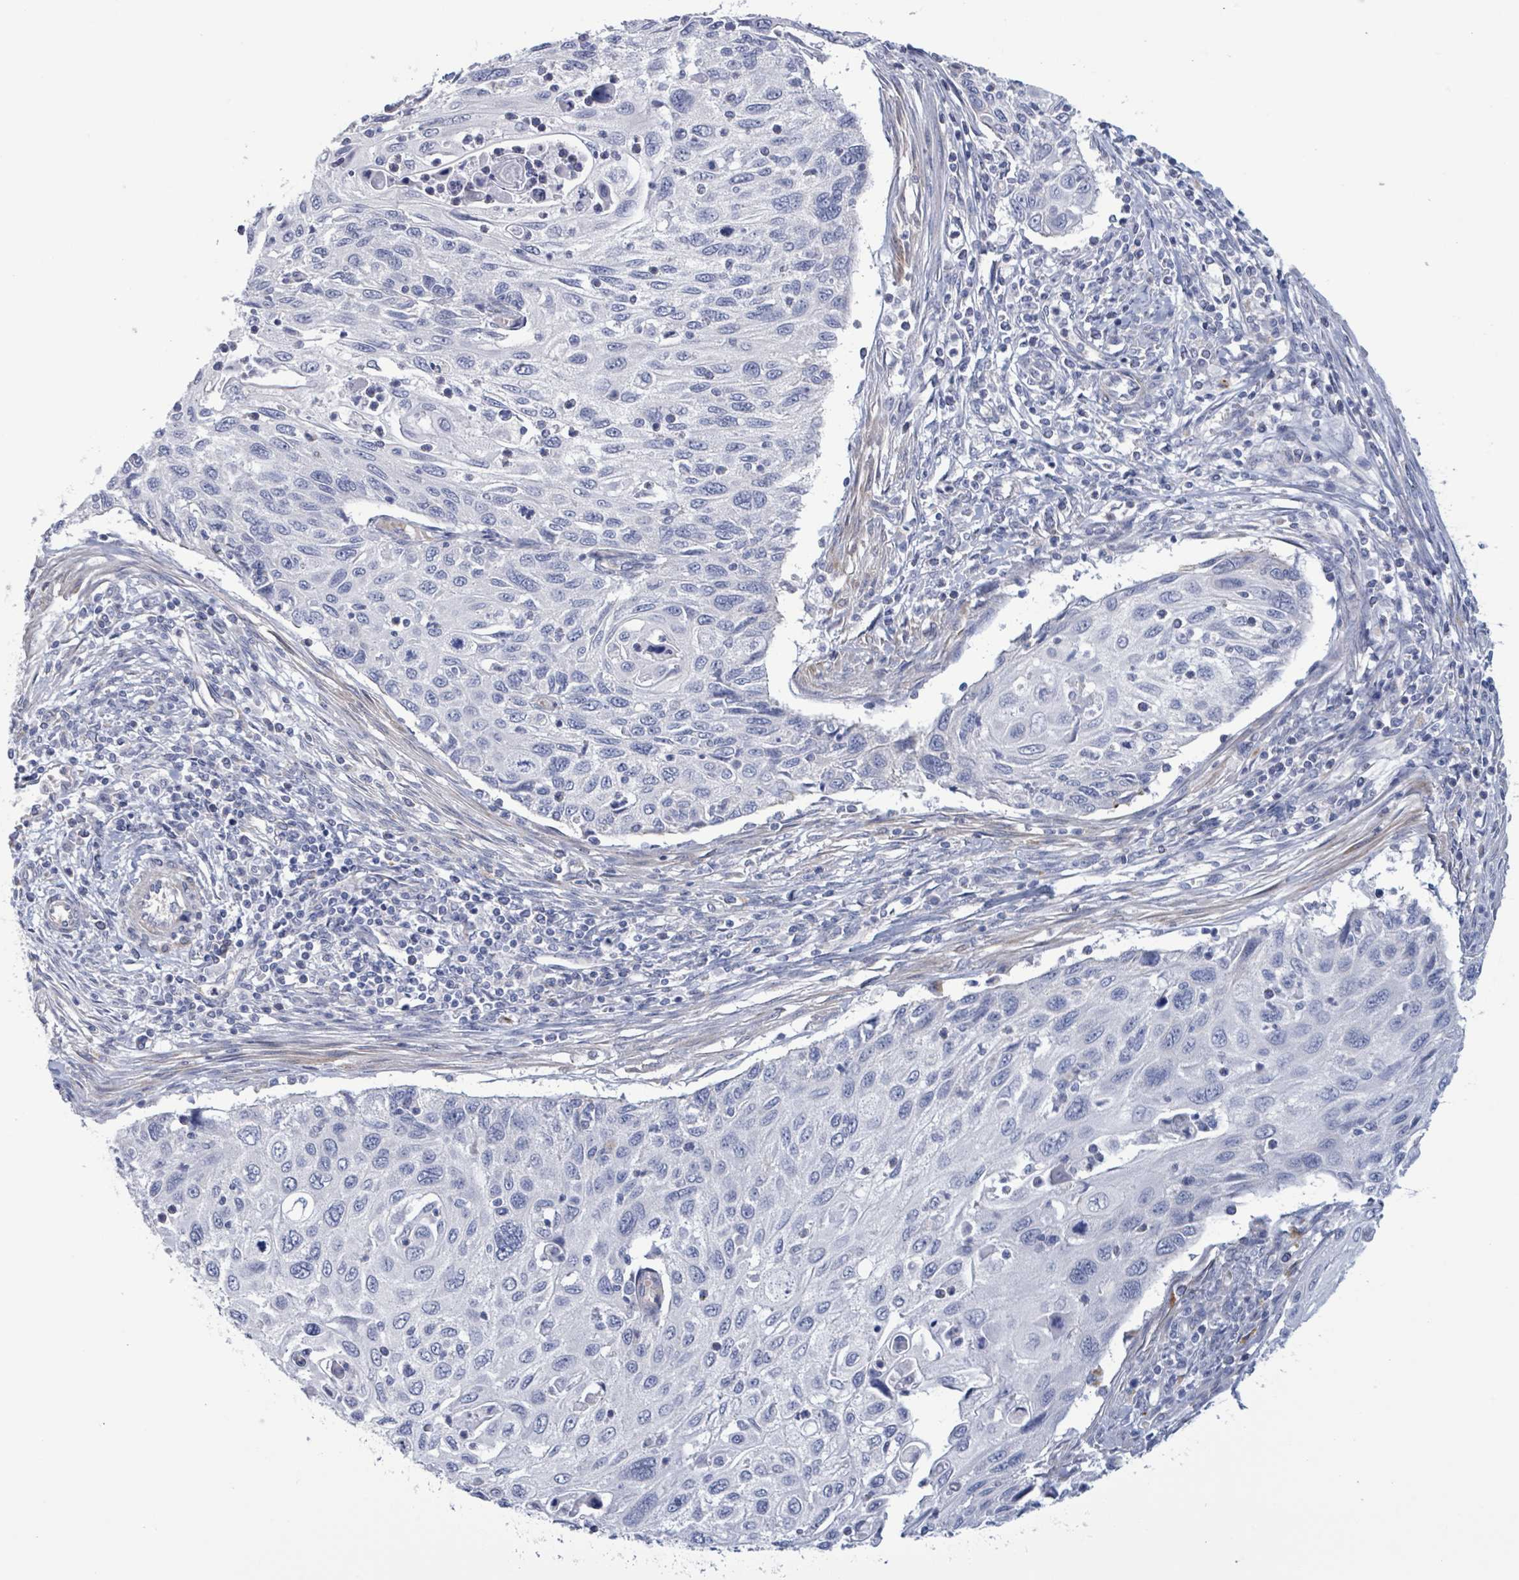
{"staining": {"intensity": "negative", "quantity": "none", "location": "none"}, "tissue": "cervical cancer", "cell_type": "Tumor cells", "image_type": "cancer", "snomed": [{"axis": "morphology", "description": "Squamous cell carcinoma, NOS"}, {"axis": "topography", "description": "Cervix"}], "caption": "IHC image of cervical squamous cell carcinoma stained for a protein (brown), which reveals no positivity in tumor cells.", "gene": "PKLR", "patient": {"sex": "female", "age": 70}}